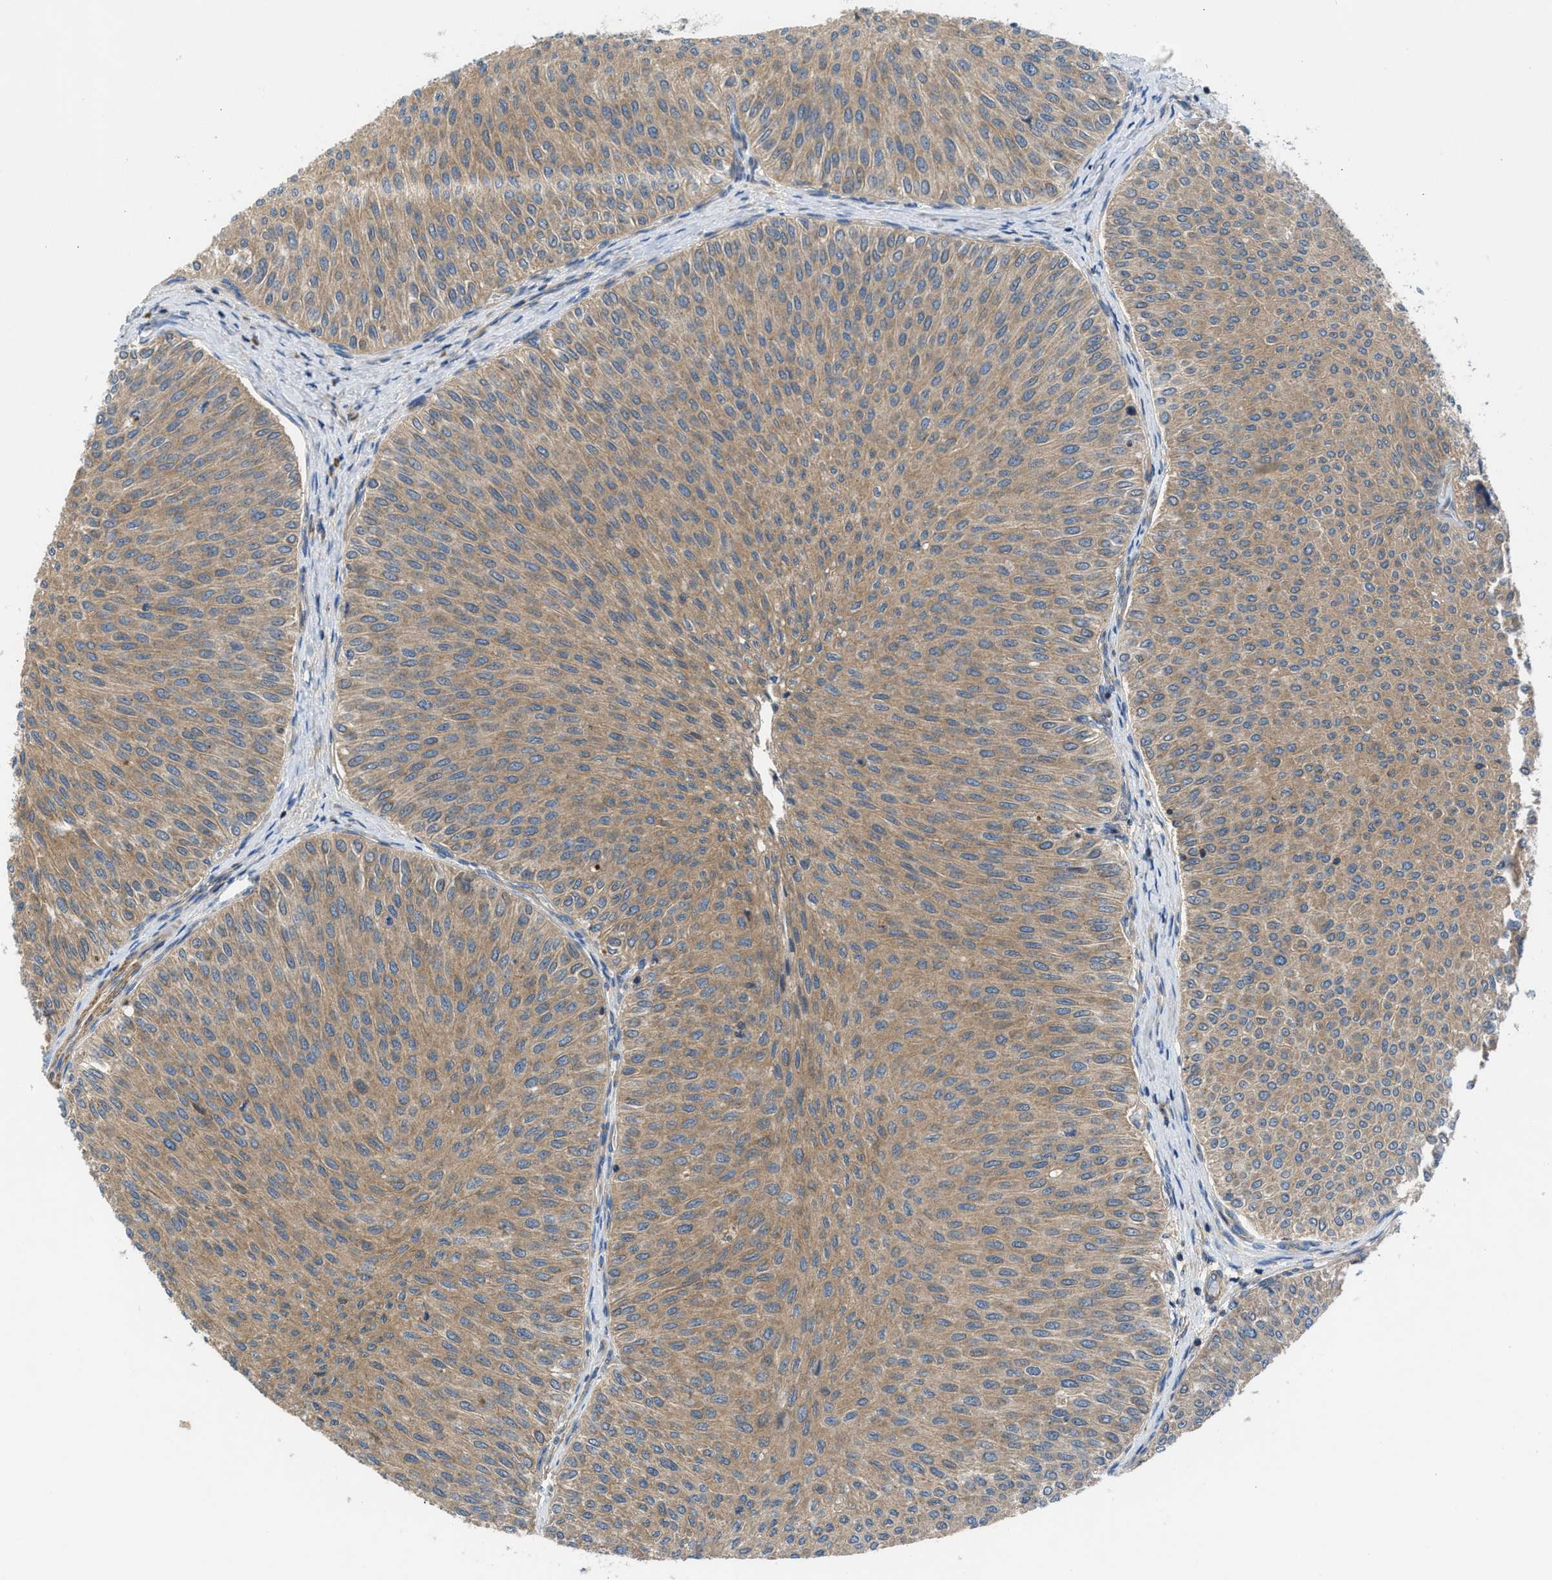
{"staining": {"intensity": "moderate", "quantity": ">75%", "location": "cytoplasmic/membranous"}, "tissue": "urothelial cancer", "cell_type": "Tumor cells", "image_type": "cancer", "snomed": [{"axis": "morphology", "description": "Urothelial carcinoma, Low grade"}, {"axis": "topography", "description": "Urinary bladder"}], "caption": "Urothelial cancer was stained to show a protein in brown. There is medium levels of moderate cytoplasmic/membranous expression in about >75% of tumor cells.", "gene": "CHKB", "patient": {"sex": "male", "age": 78}}